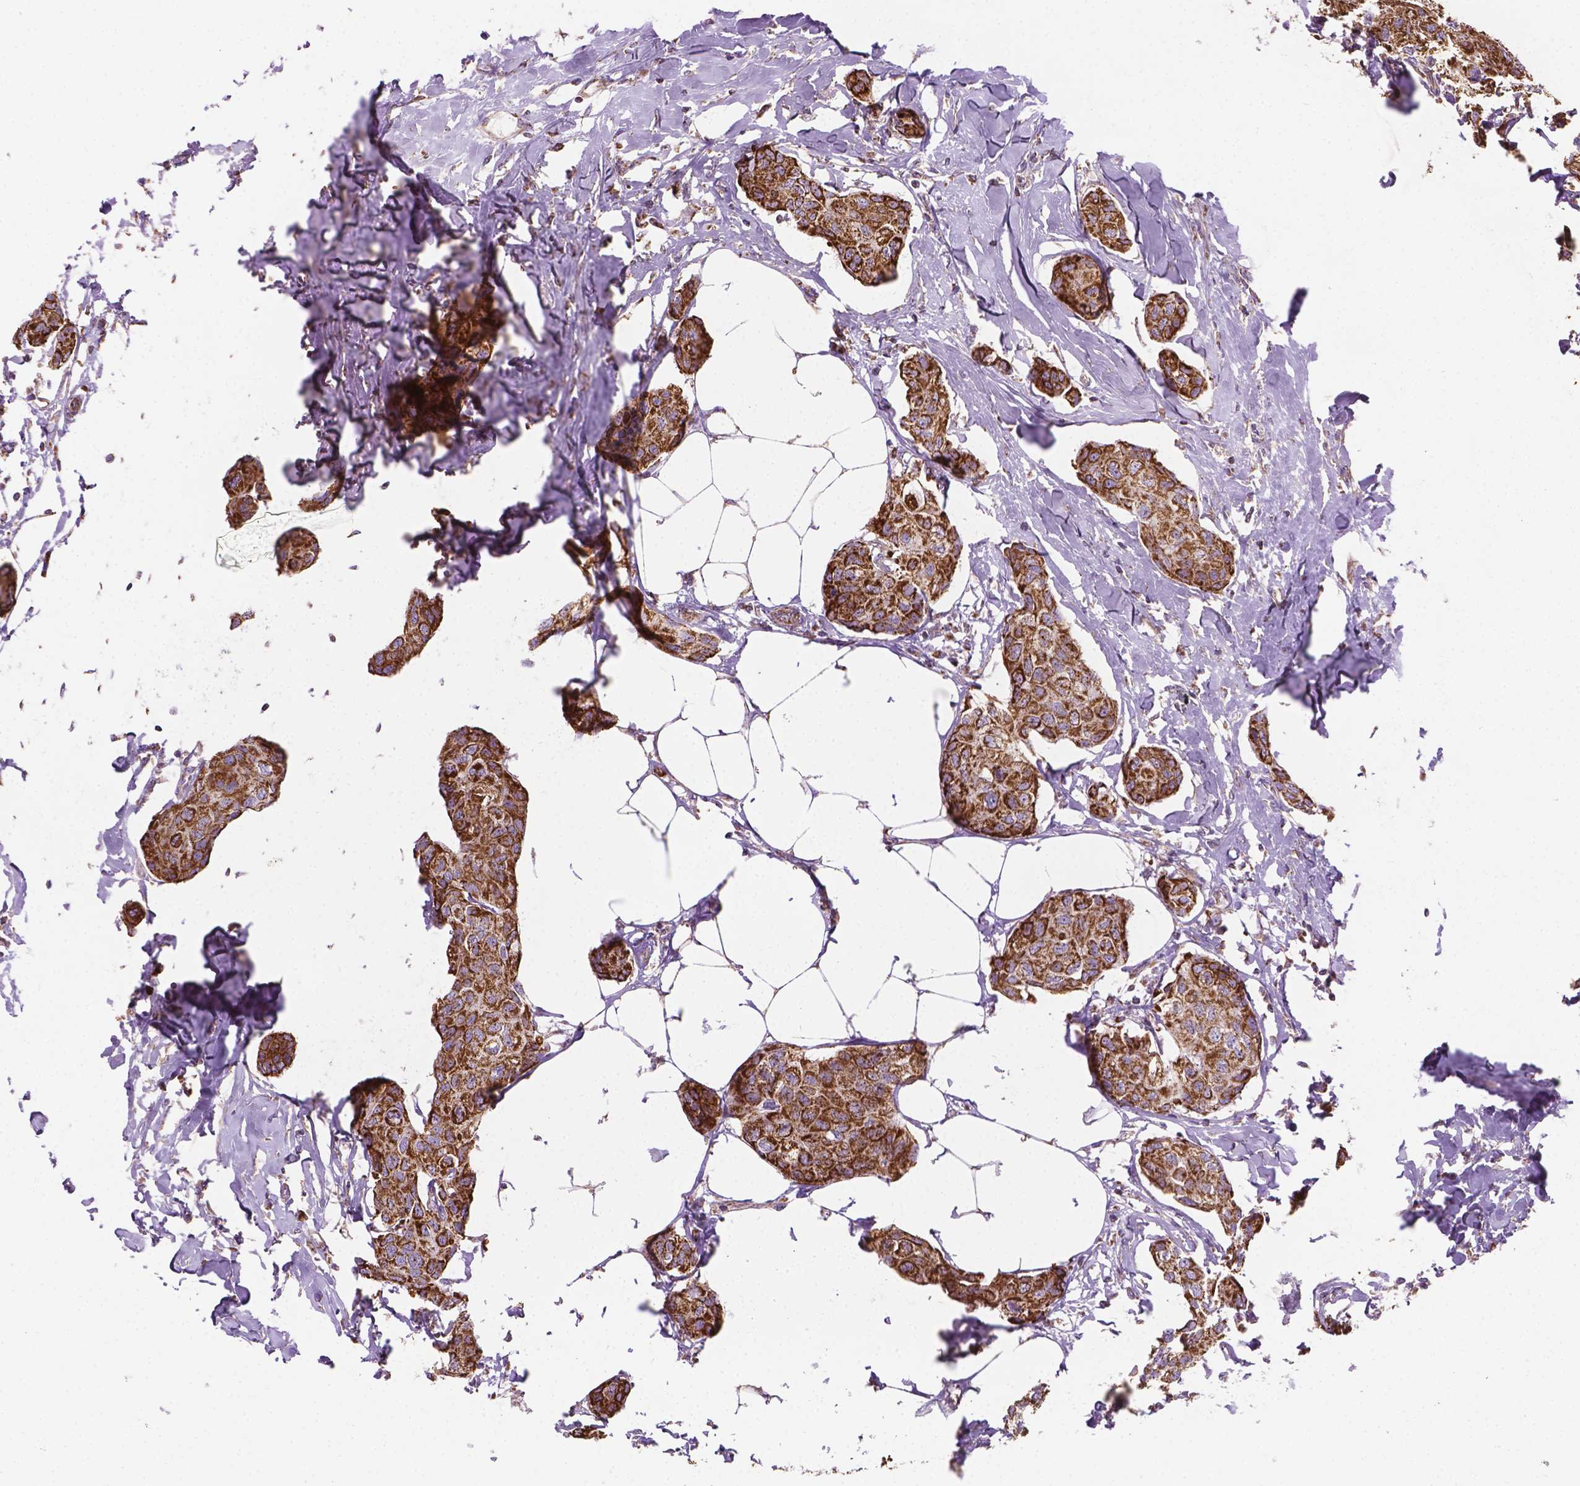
{"staining": {"intensity": "strong", "quantity": ">75%", "location": "cytoplasmic/membranous"}, "tissue": "breast cancer", "cell_type": "Tumor cells", "image_type": "cancer", "snomed": [{"axis": "morphology", "description": "Duct carcinoma"}, {"axis": "topography", "description": "Breast"}], "caption": "IHC staining of breast invasive ductal carcinoma, which displays high levels of strong cytoplasmic/membranous staining in approximately >75% of tumor cells indicating strong cytoplasmic/membranous protein staining. The staining was performed using DAB (brown) for protein detection and nuclei were counterstained in hematoxylin (blue).", "gene": "PIBF1", "patient": {"sex": "female", "age": 80}}